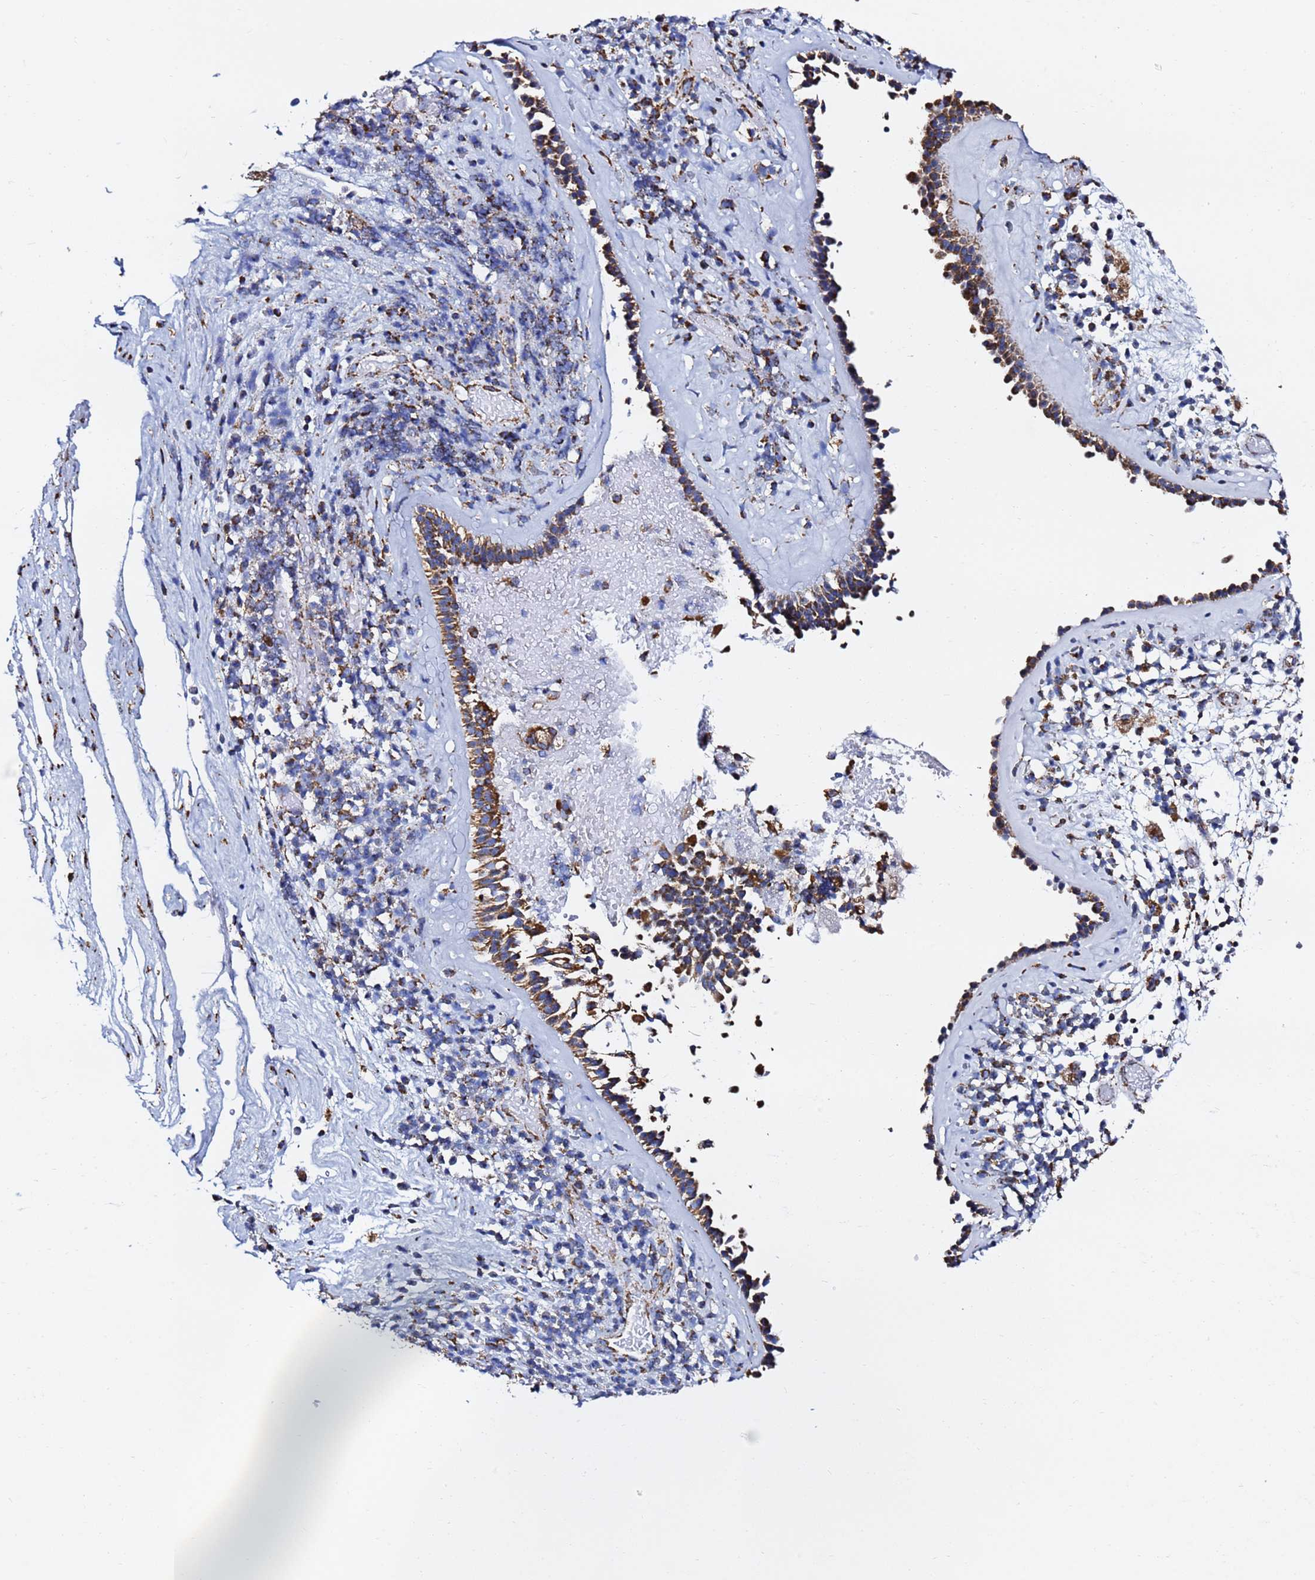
{"staining": {"intensity": "moderate", "quantity": ">75%", "location": "cytoplasmic/membranous"}, "tissue": "nasopharynx", "cell_type": "Respiratory epithelial cells", "image_type": "normal", "snomed": [{"axis": "morphology", "description": "Normal tissue, NOS"}, {"axis": "morphology", "description": "Inflammation, NOS"}, {"axis": "topography", "description": "Nasopharynx"}], "caption": "Approximately >75% of respiratory epithelial cells in unremarkable human nasopharynx display moderate cytoplasmic/membranous protein staining as visualized by brown immunohistochemical staining.", "gene": "PHB2", "patient": {"sex": "male", "age": 70}}